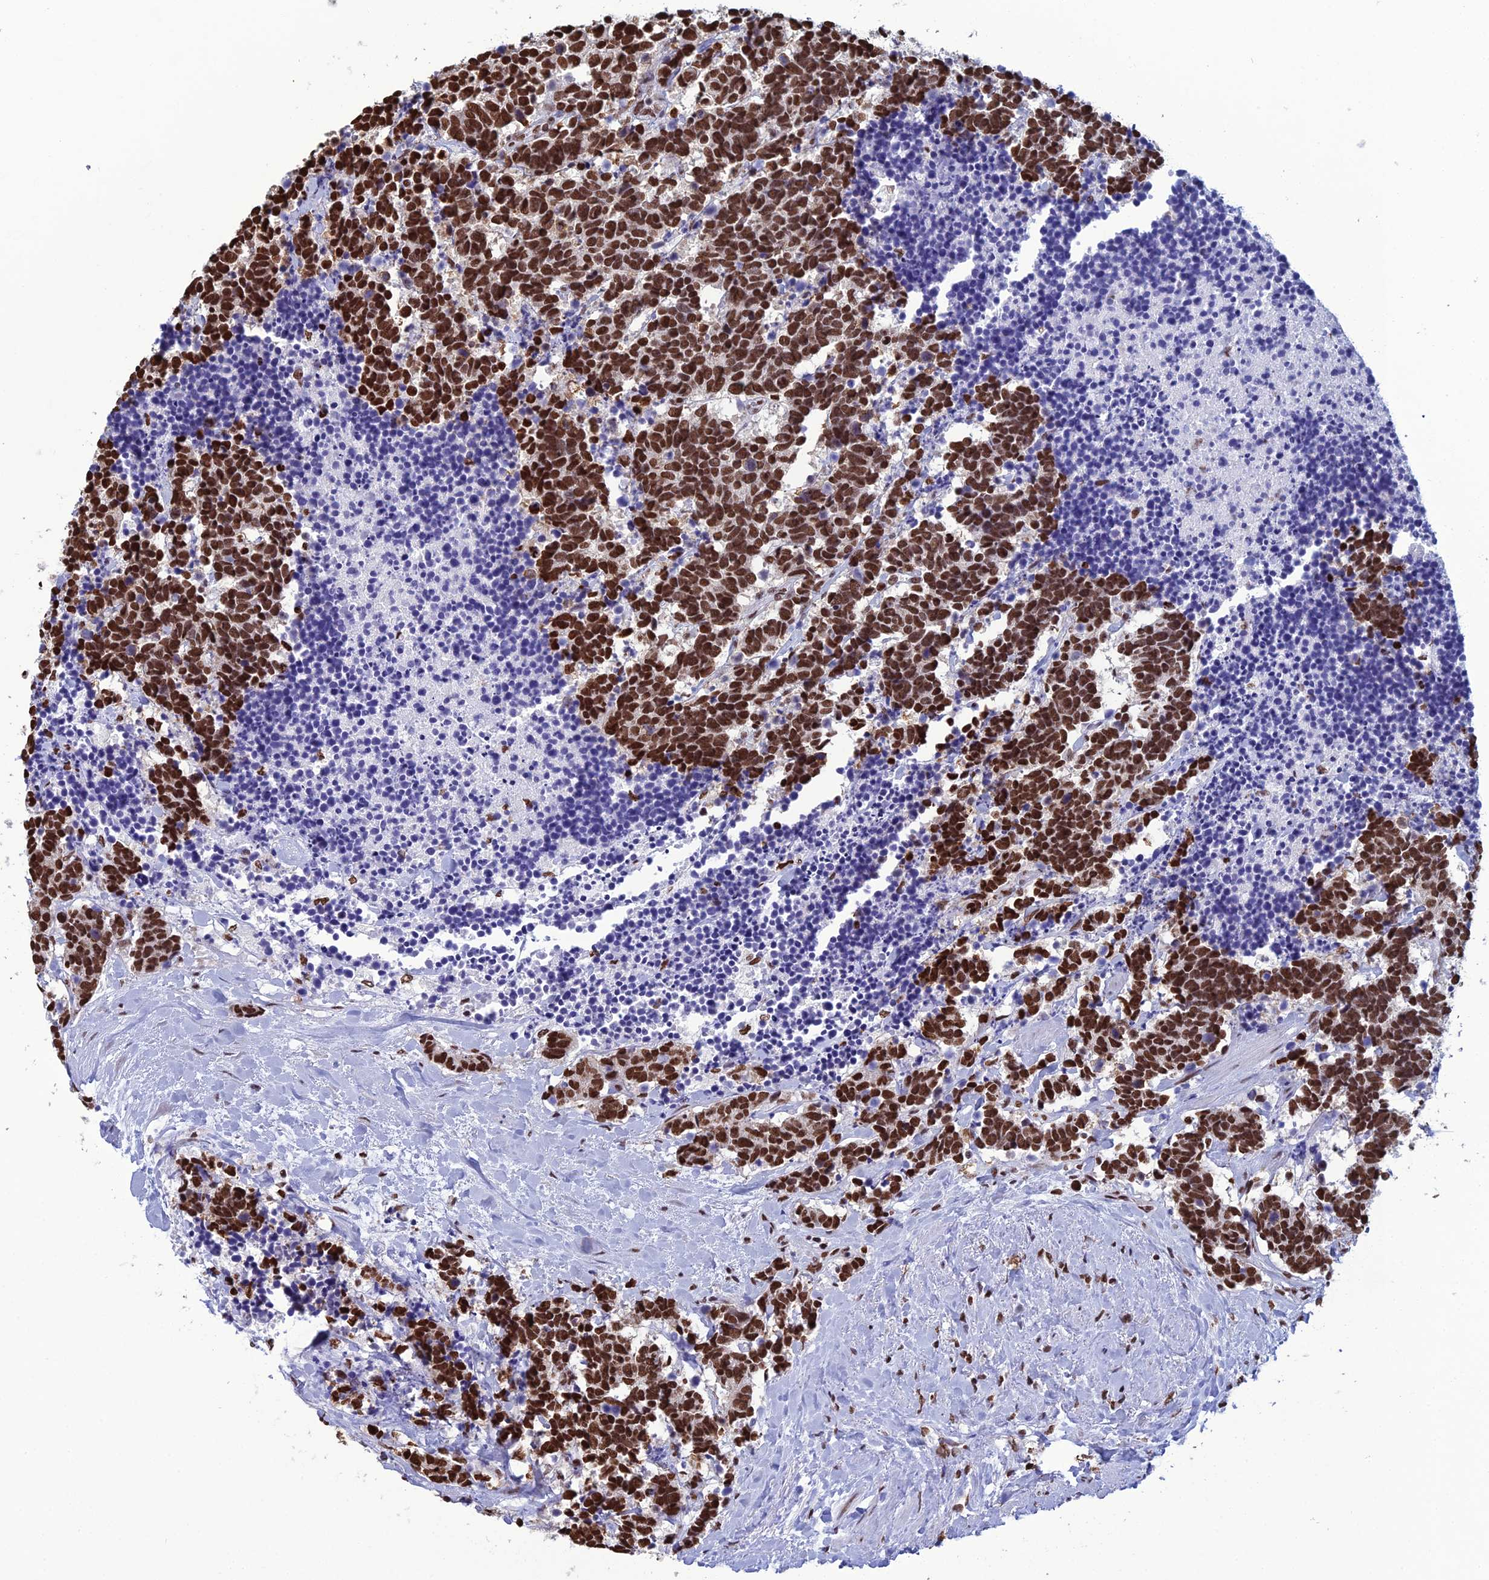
{"staining": {"intensity": "strong", "quantity": ">75%", "location": "nuclear"}, "tissue": "carcinoid", "cell_type": "Tumor cells", "image_type": "cancer", "snomed": [{"axis": "morphology", "description": "Carcinoma, NOS"}, {"axis": "morphology", "description": "Carcinoid, malignant, NOS"}, {"axis": "topography", "description": "Prostate"}], "caption": "Carcinoid (malignant) stained for a protein exhibits strong nuclear positivity in tumor cells.", "gene": "PRAMEF12", "patient": {"sex": "male", "age": 57}}